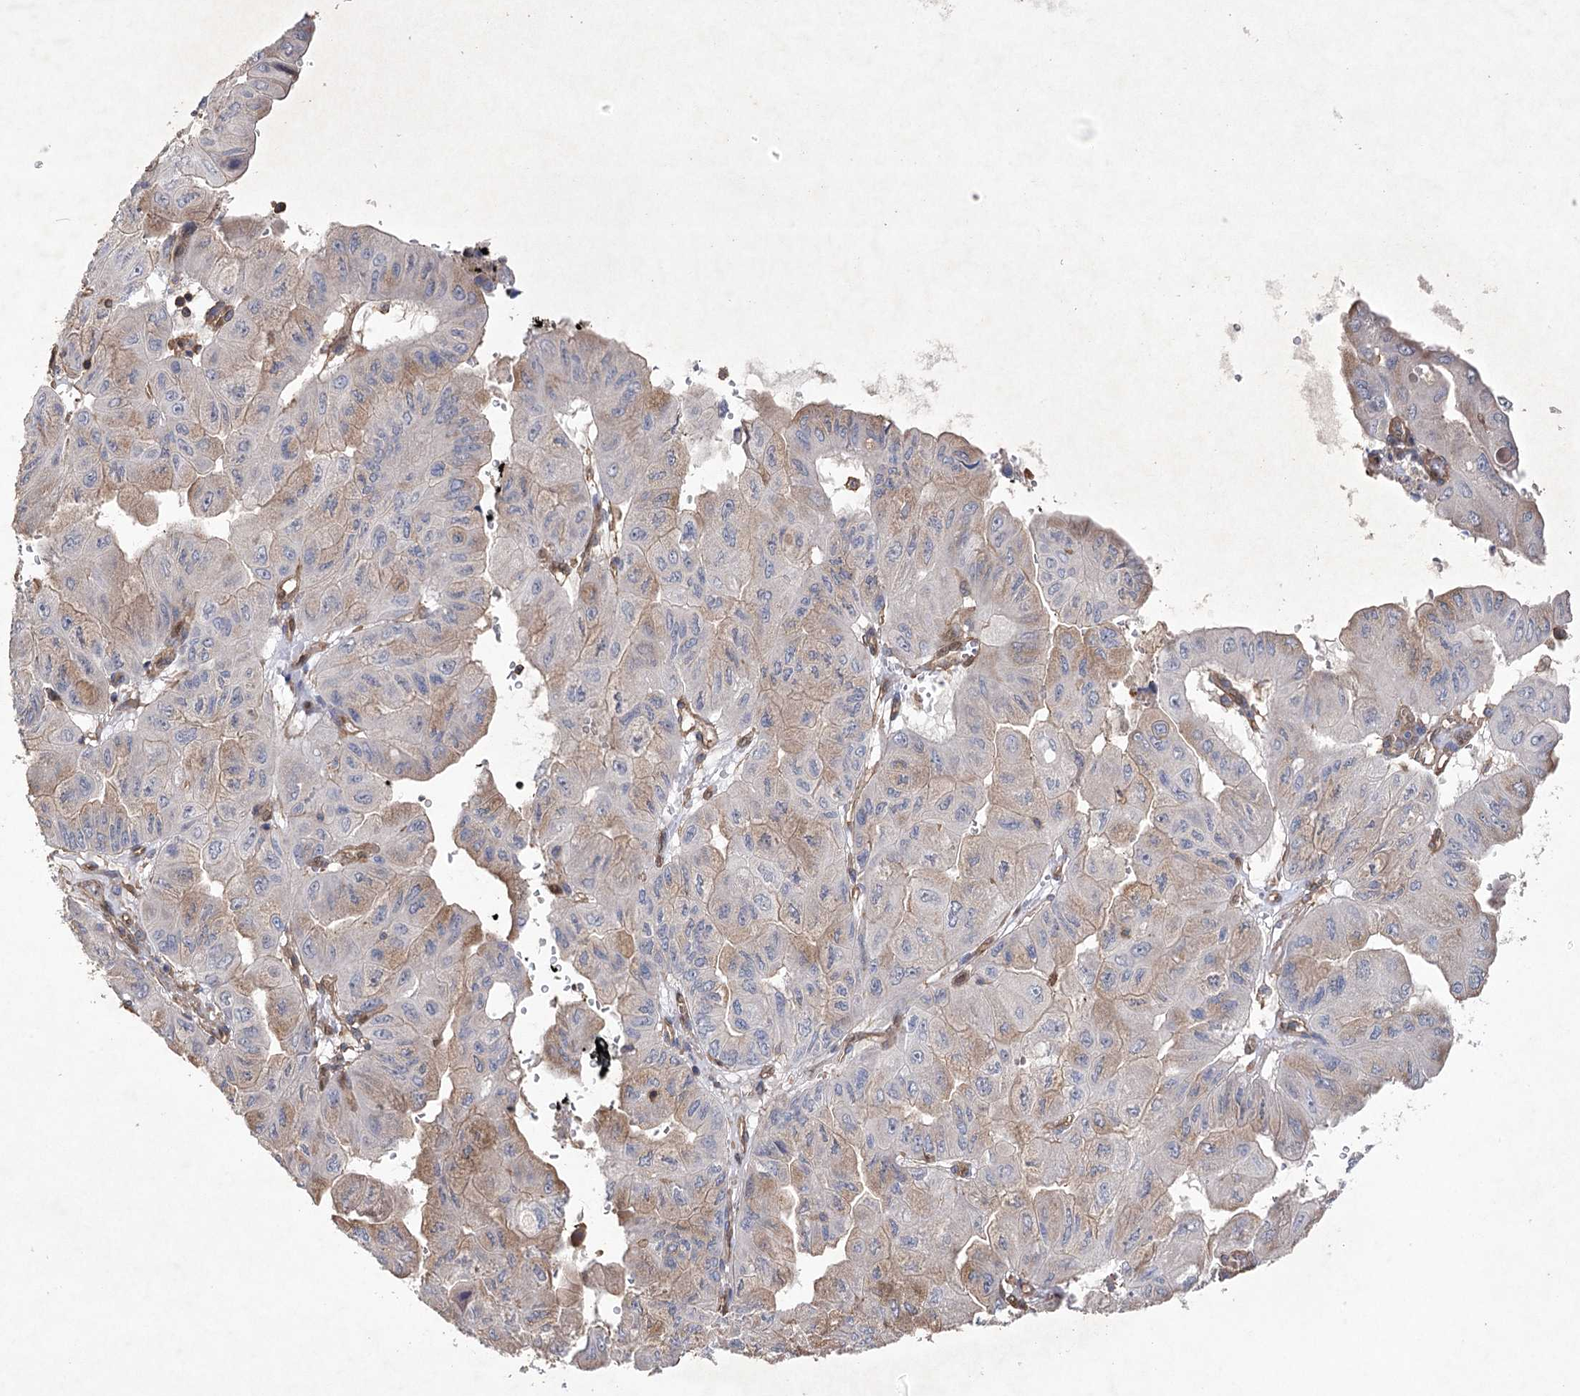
{"staining": {"intensity": "weak", "quantity": "<25%", "location": "cytoplasmic/membranous"}, "tissue": "pancreatic cancer", "cell_type": "Tumor cells", "image_type": "cancer", "snomed": [{"axis": "morphology", "description": "Adenocarcinoma, NOS"}, {"axis": "topography", "description": "Pancreas"}], "caption": "Immunohistochemical staining of pancreatic adenocarcinoma displays no significant positivity in tumor cells. (Brightfield microscopy of DAB immunohistochemistry at high magnification).", "gene": "FAM13B", "patient": {"sex": "male", "age": 51}}